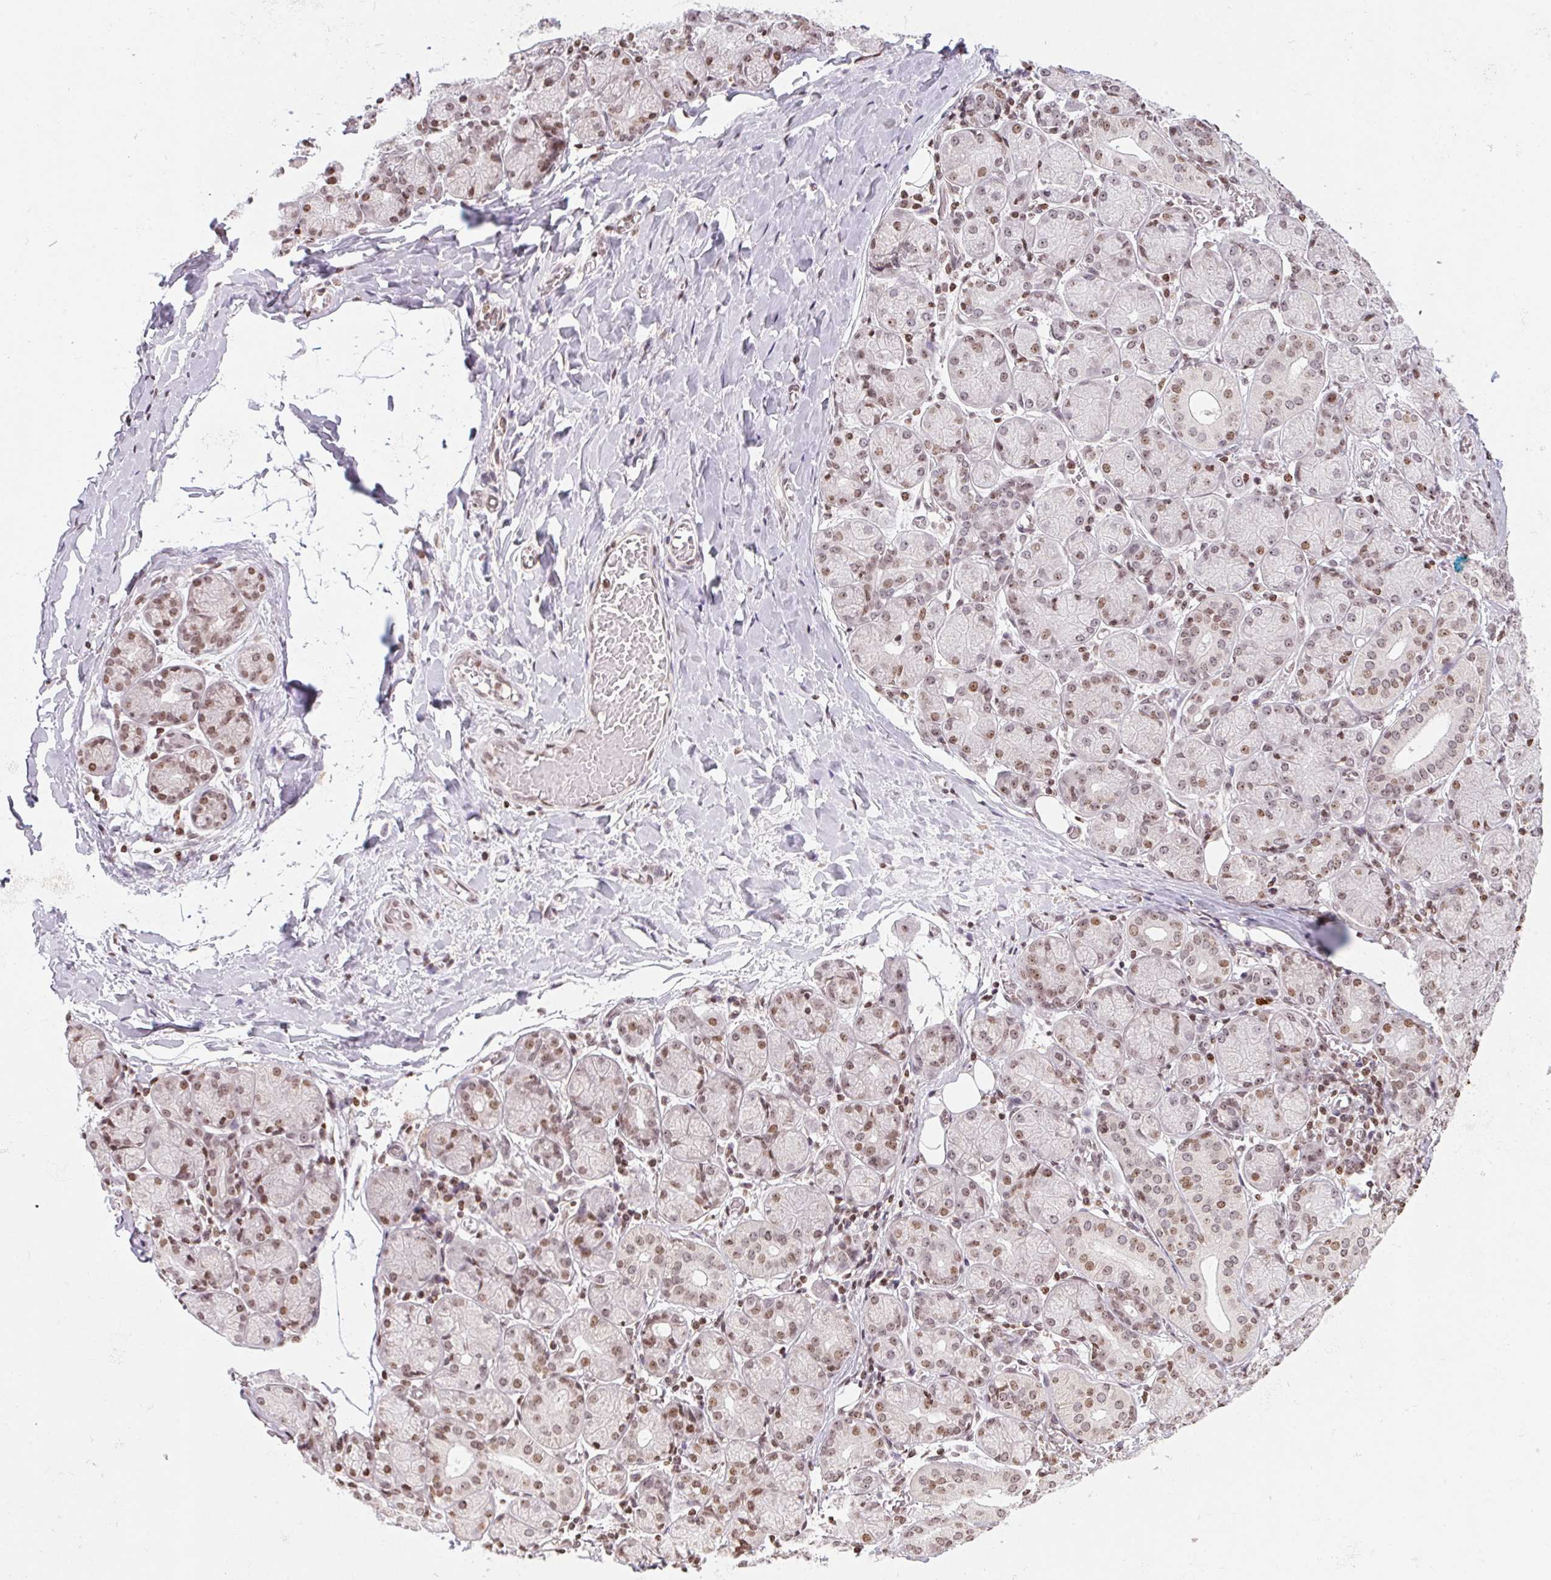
{"staining": {"intensity": "moderate", "quantity": "25%-75%", "location": "nuclear"}, "tissue": "salivary gland", "cell_type": "Glandular cells", "image_type": "normal", "snomed": [{"axis": "morphology", "description": "Normal tissue, NOS"}, {"axis": "topography", "description": "Salivary gland"}, {"axis": "topography", "description": "Peripheral nerve tissue"}], "caption": "Immunohistochemistry micrograph of normal salivary gland: human salivary gland stained using immunohistochemistry (IHC) shows medium levels of moderate protein expression localized specifically in the nuclear of glandular cells, appearing as a nuclear brown color.", "gene": "RNF181", "patient": {"sex": "female", "age": 24}}